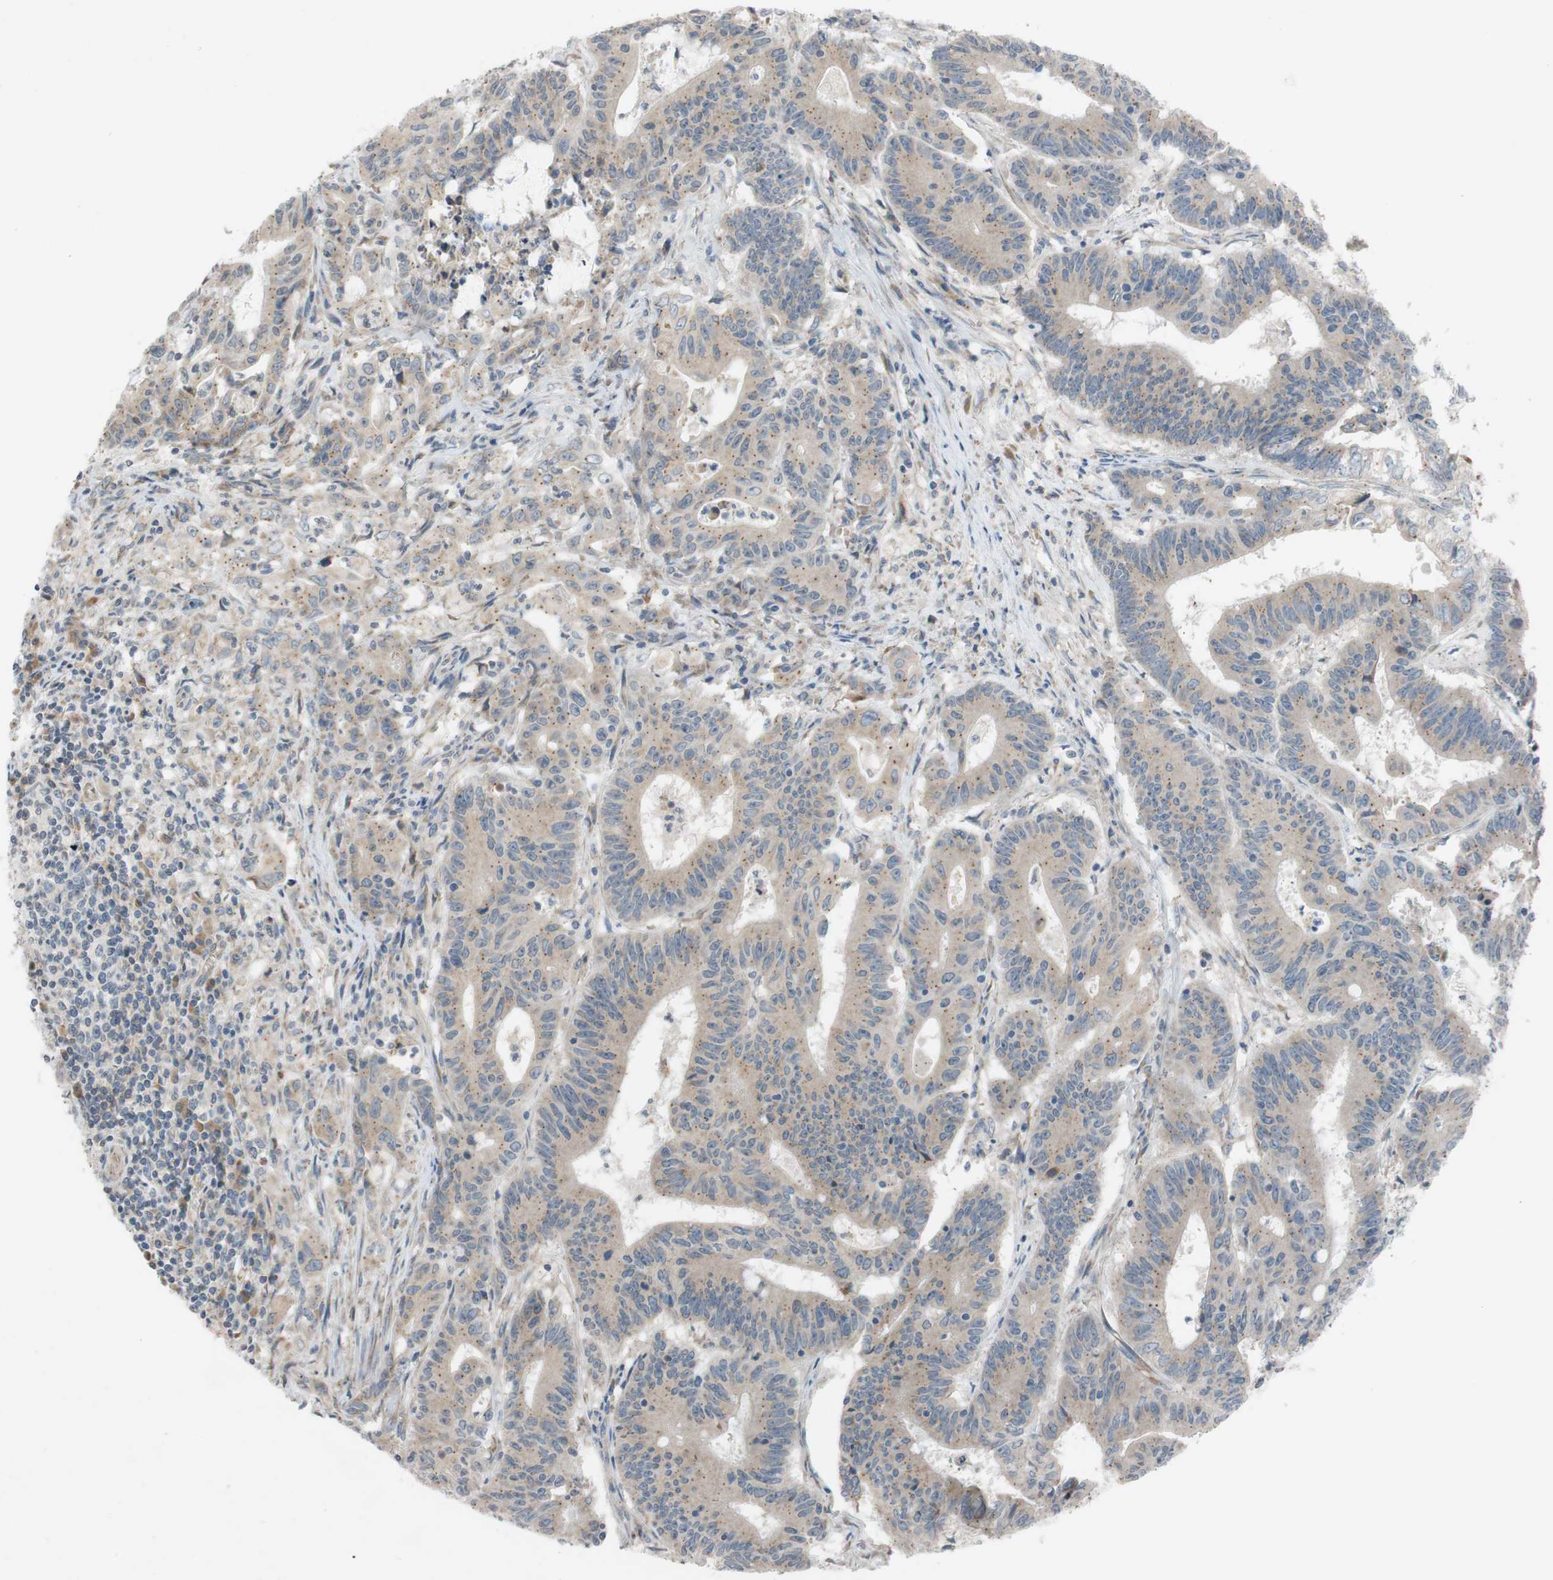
{"staining": {"intensity": "weak", "quantity": ">75%", "location": "cytoplasmic/membranous"}, "tissue": "colorectal cancer", "cell_type": "Tumor cells", "image_type": "cancer", "snomed": [{"axis": "morphology", "description": "Adenocarcinoma, NOS"}, {"axis": "topography", "description": "Colon"}], "caption": "Weak cytoplasmic/membranous protein expression is identified in approximately >75% of tumor cells in colorectal cancer.", "gene": "ADD2", "patient": {"sex": "male", "age": 45}}